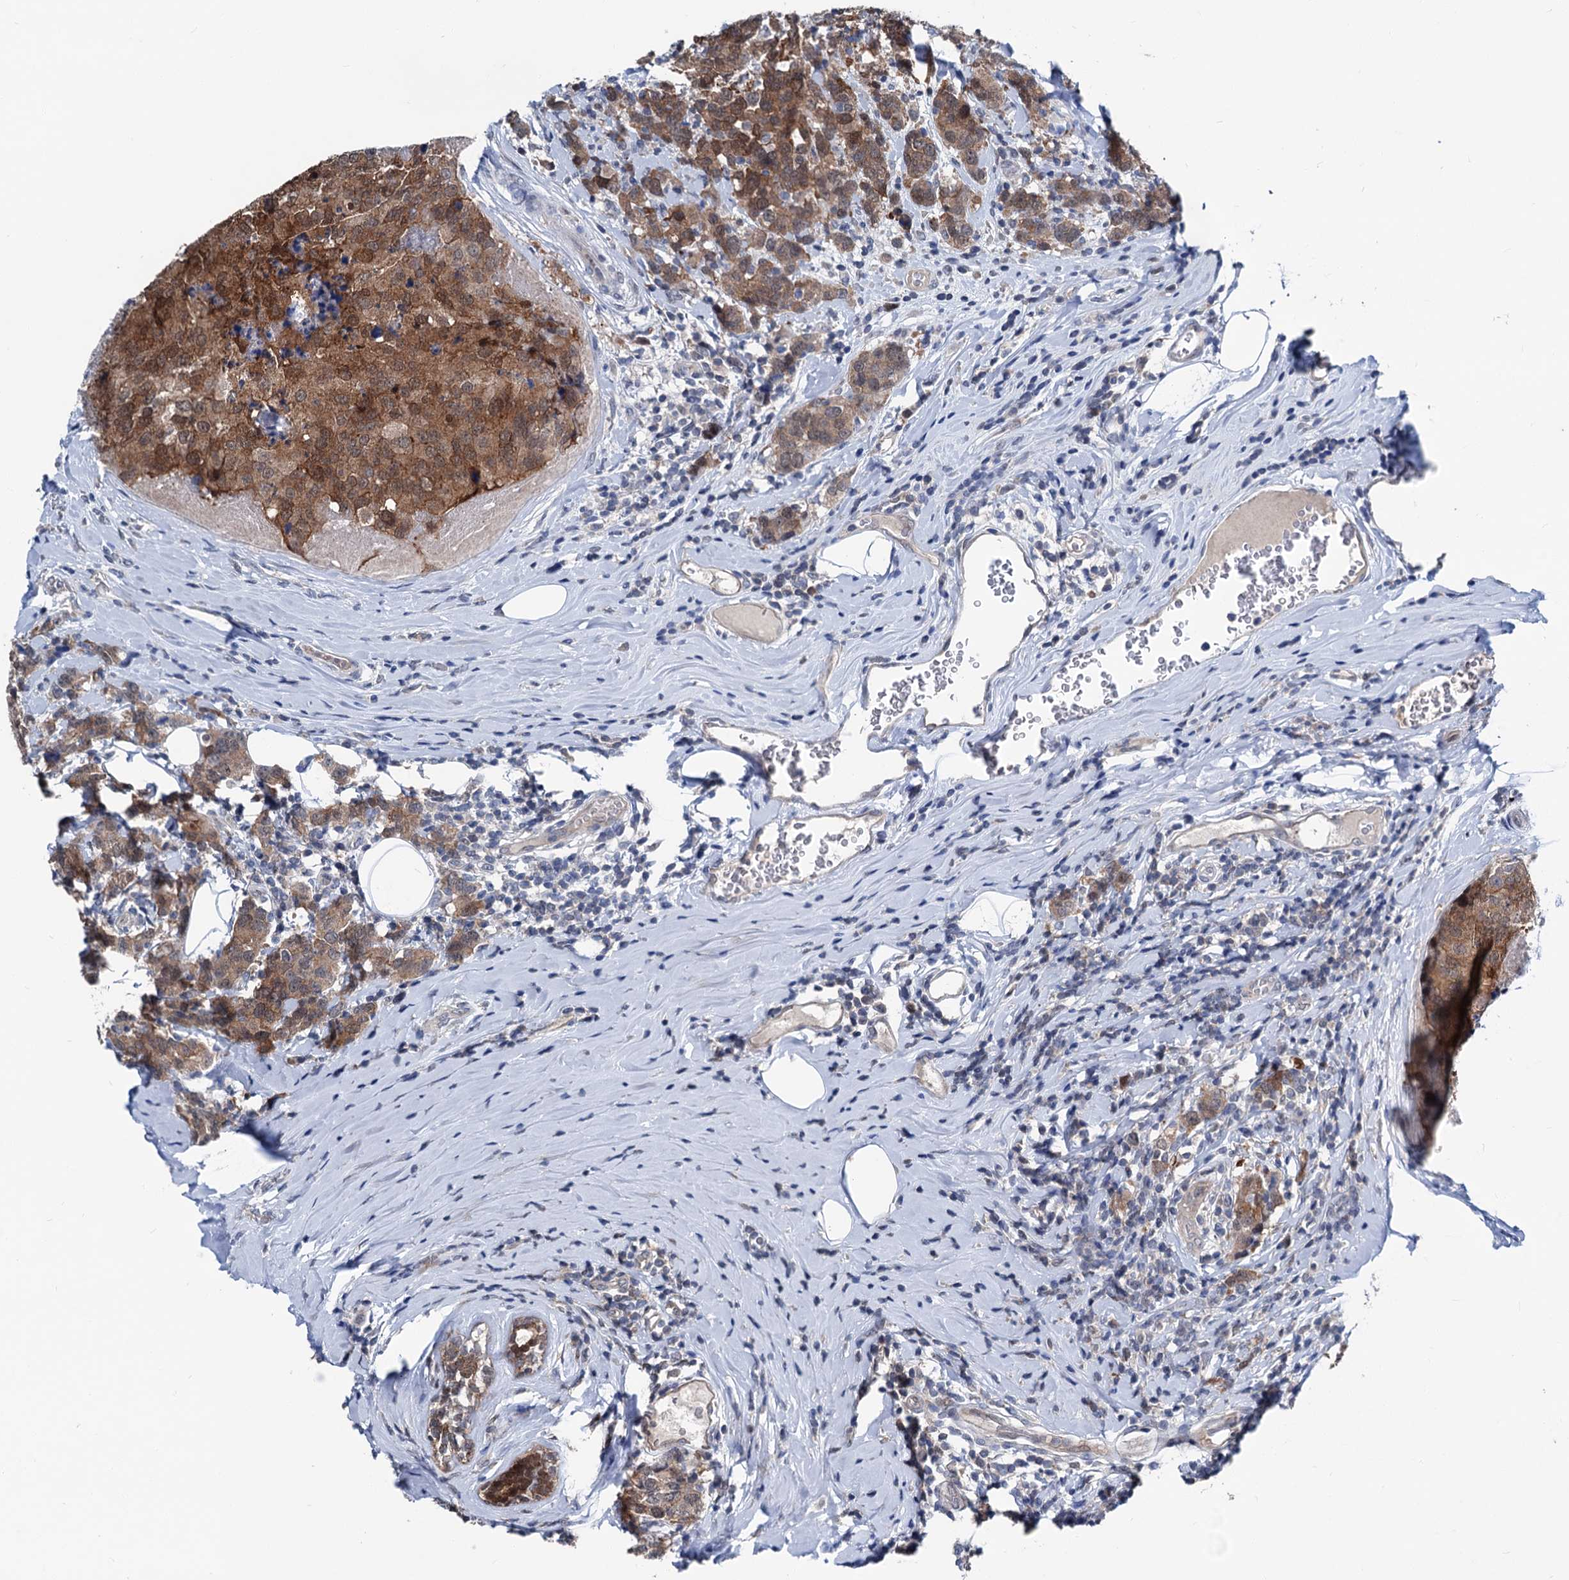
{"staining": {"intensity": "moderate", "quantity": "25%-75%", "location": "cytoplasmic/membranous,nuclear"}, "tissue": "breast cancer", "cell_type": "Tumor cells", "image_type": "cancer", "snomed": [{"axis": "morphology", "description": "Lobular carcinoma"}, {"axis": "topography", "description": "Breast"}], "caption": "A high-resolution histopathology image shows immunohistochemistry staining of breast cancer (lobular carcinoma), which exhibits moderate cytoplasmic/membranous and nuclear staining in approximately 25%-75% of tumor cells. (IHC, brightfield microscopy, high magnification).", "gene": "GLO1", "patient": {"sex": "female", "age": 59}}